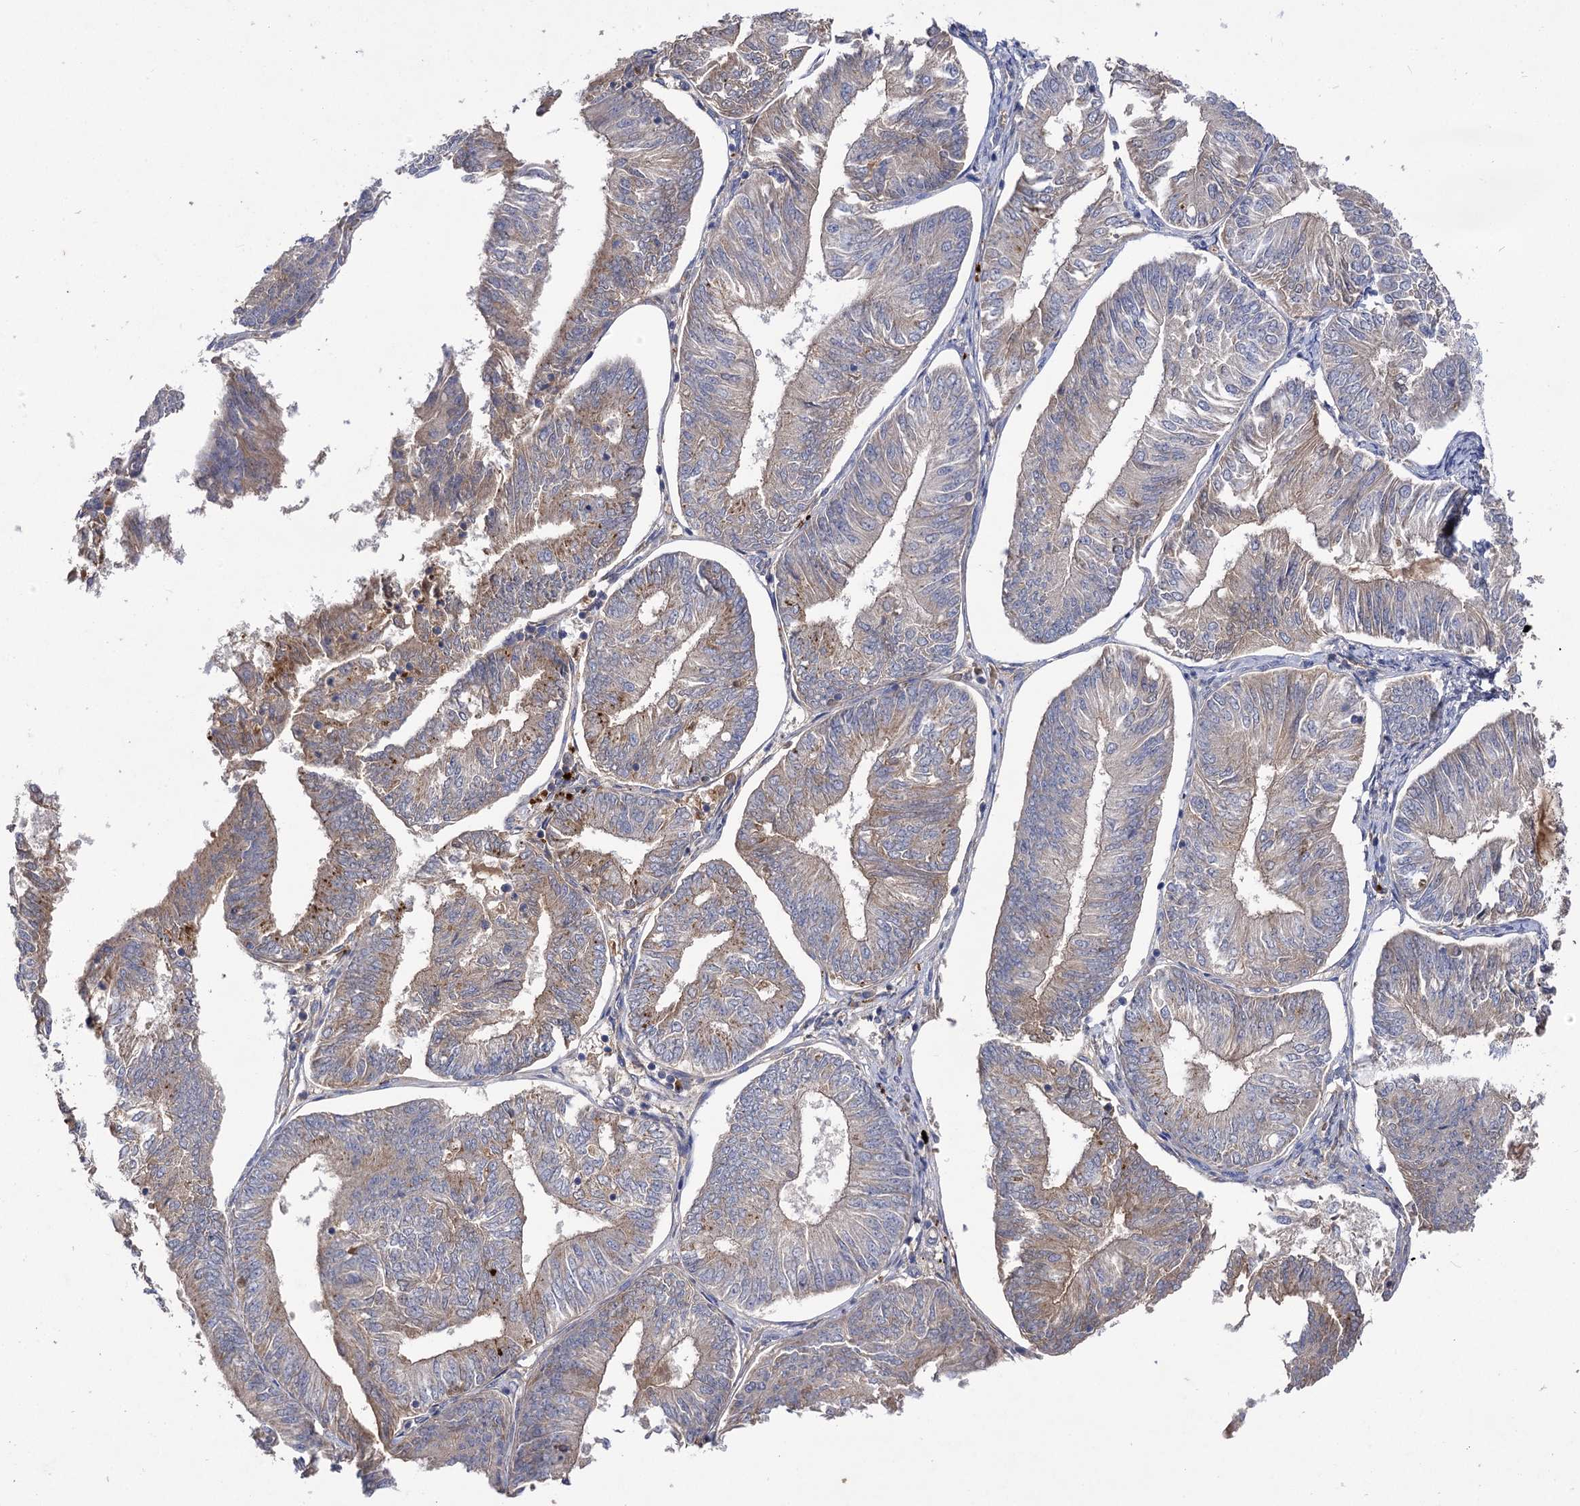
{"staining": {"intensity": "weak", "quantity": "25%-75%", "location": "cytoplasmic/membranous"}, "tissue": "endometrial cancer", "cell_type": "Tumor cells", "image_type": "cancer", "snomed": [{"axis": "morphology", "description": "Adenocarcinoma, NOS"}, {"axis": "topography", "description": "Endometrium"}], "caption": "A brown stain labels weak cytoplasmic/membranous expression of a protein in endometrial adenocarcinoma tumor cells. The staining is performed using DAB brown chromogen to label protein expression. The nuclei are counter-stained blue using hematoxylin.", "gene": "USP50", "patient": {"sex": "female", "age": 58}}